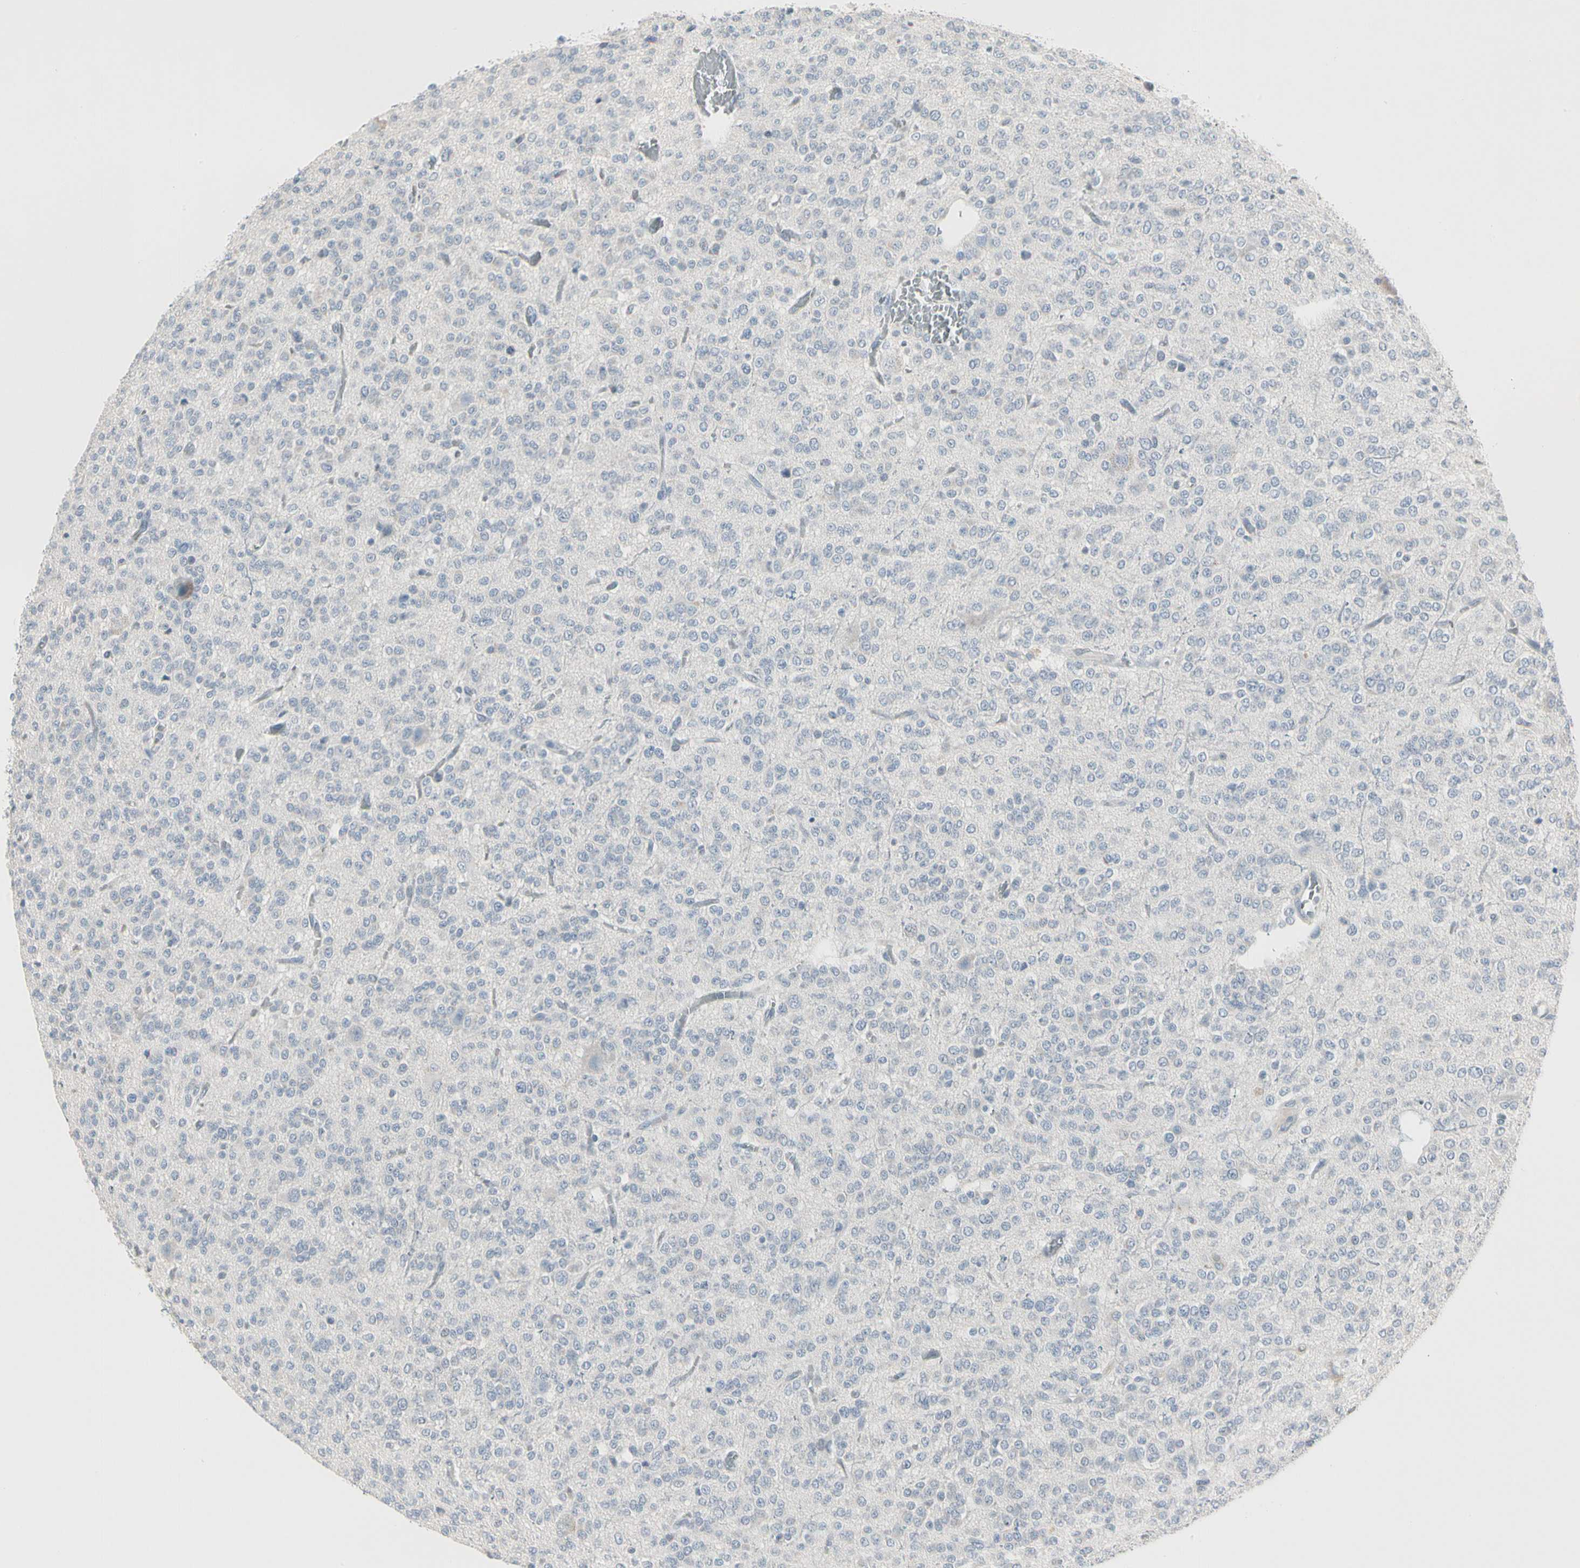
{"staining": {"intensity": "negative", "quantity": "none", "location": "none"}, "tissue": "glioma", "cell_type": "Tumor cells", "image_type": "cancer", "snomed": [{"axis": "morphology", "description": "Glioma, malignant, Low grade"}, {"axis": "topography", "description": "Brain"}], "caption": "An immunohistochemistry photomicrograph of malignant low-grade glioma is shown. There is no staining in tumor cells of malignant low-grade glioma. Brightfield microscopy of IHC stained with DAB (brown) and hematoxylin (blue), captured at high magnification.", "gene": "DMPK", "patient": {"sex": "male", "age": 38}}